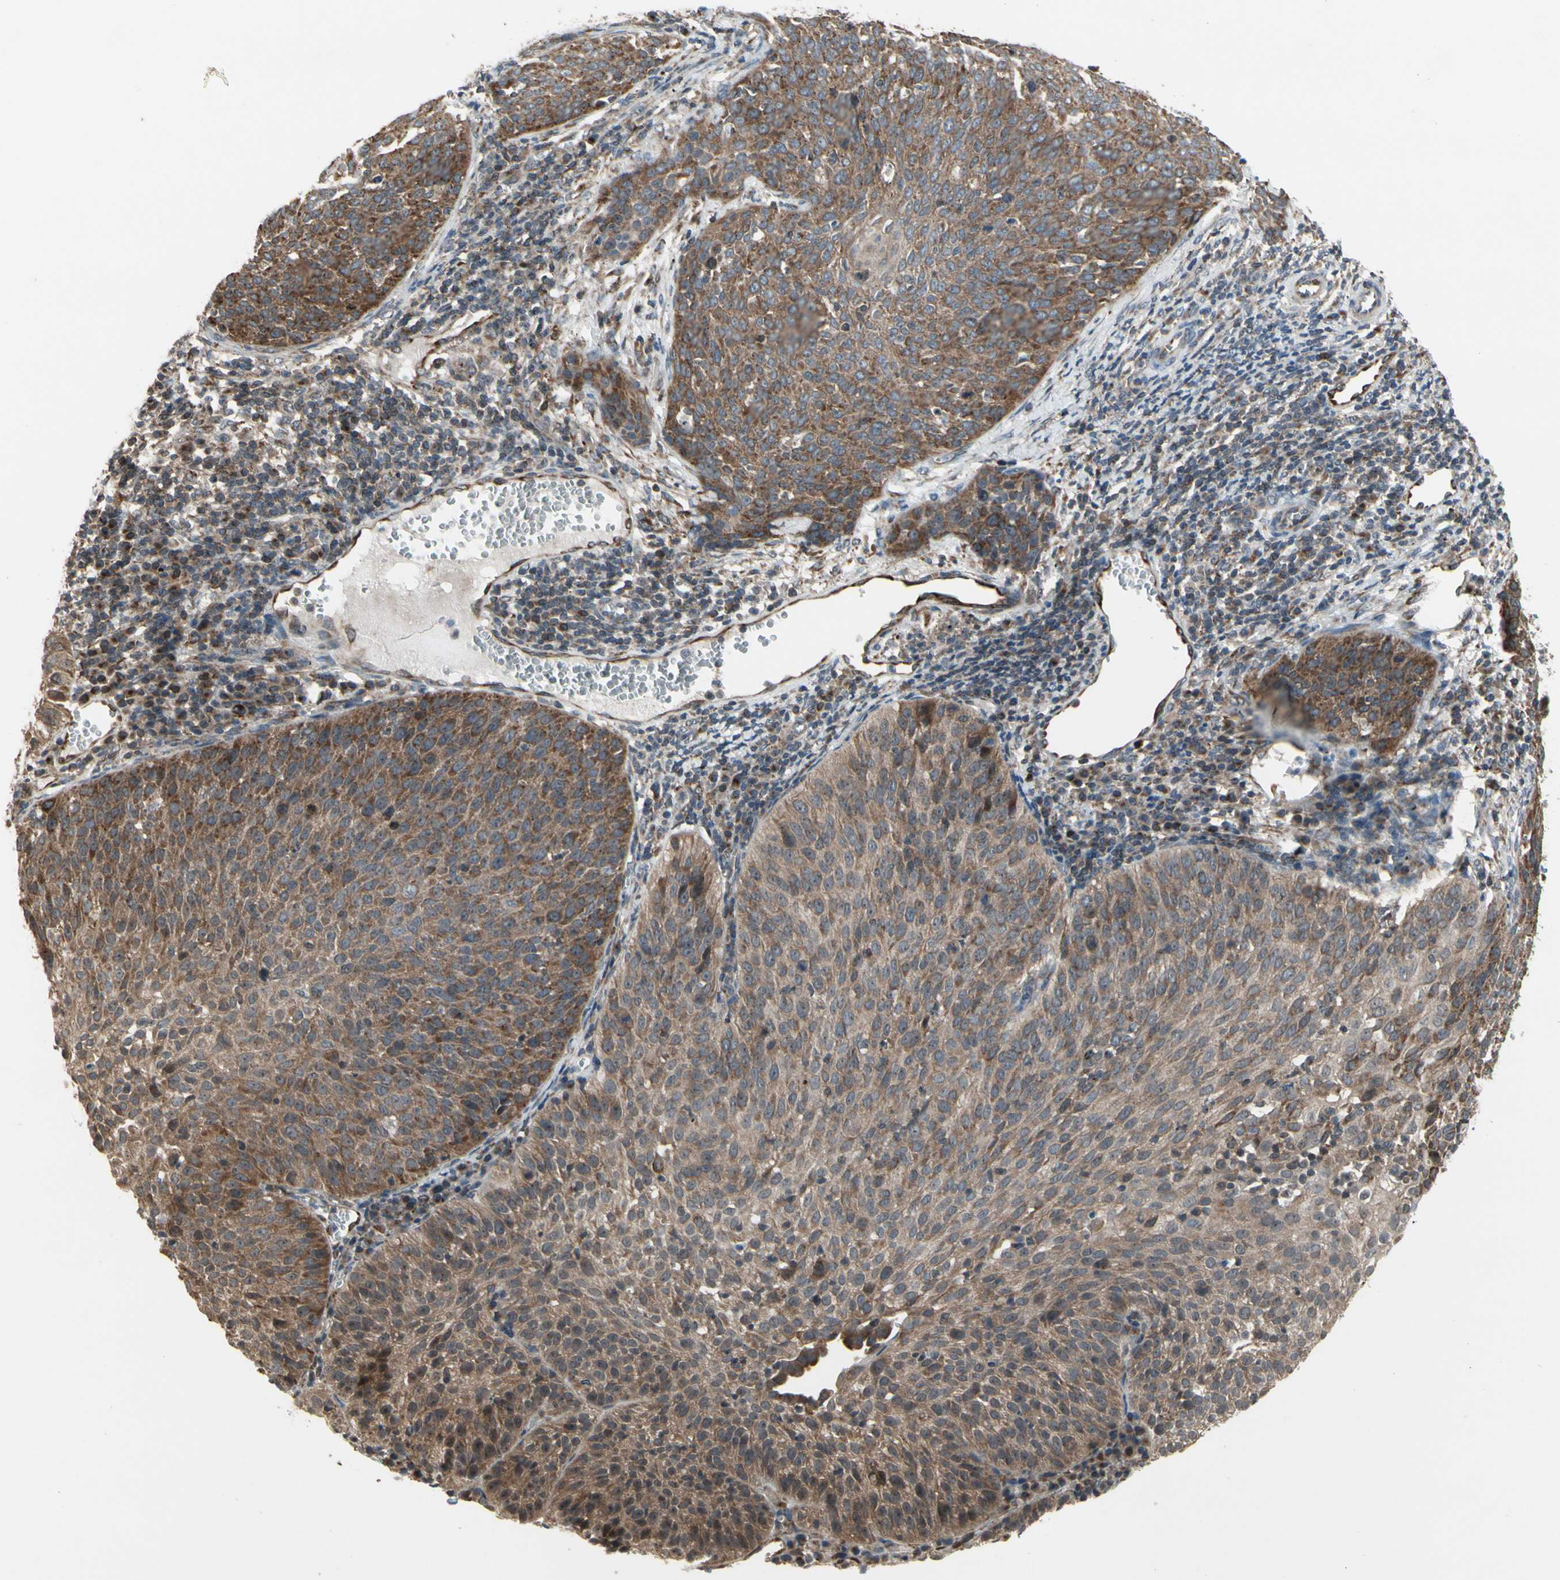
{"staining": {"intensity": "strong", "quantity": ">75%", "location": "cytoplasmic/membranous"}, "tissue": "cervical cancer", "cell_type": "Tumor cells", "image_type": "cancer", "snomed": [{"axis": "morphology", "description": "Squamous cell carcinoma, NOS"}, {"axis": "topography", "description": "Cervix"}], "caption": "A high-resolution image shows immunohistochemistry staining of cervical cancer (squamous cell carcinoma), which reveals strong cytoplasmic/membranous positivity in approximately >75% of tumor cells.", "gene": "SLC39A9", "patient": {"sex": "female", "age": 38}}